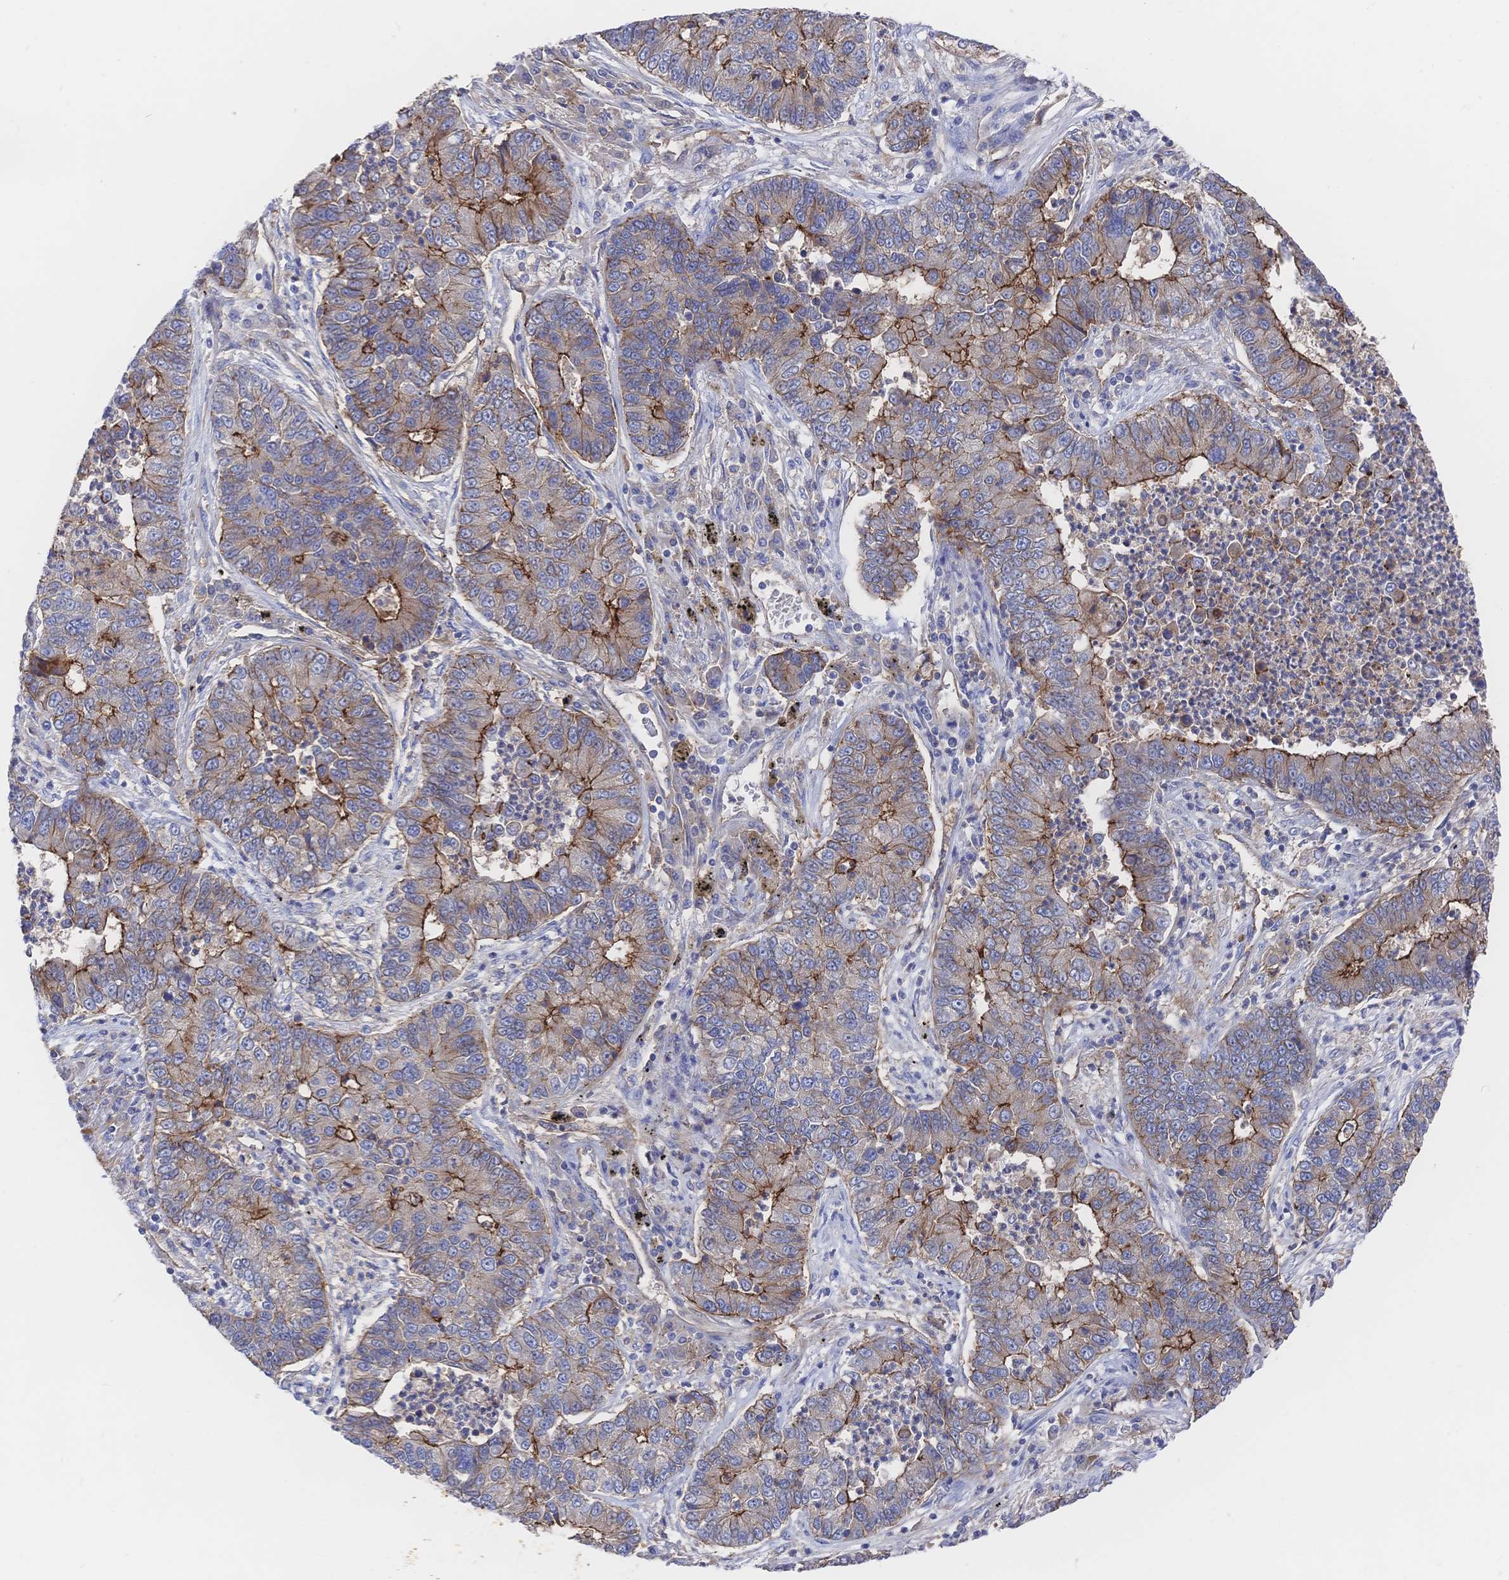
{"staining": {"intensity": "moderate", "quantity": "25%-75%", "location": "cytoplasmic/membranous"}, "tissue": "lung cancer", "cell_type": "Tumor cells", "image_type": "cancer", "snomed": [{"axis": "morphology", "description": "Adenocarcinoma, NOS"}, {"axis": "topography", "description": "Lung"}], "caption": "A brown stain labels moderate cytoplasmic/membranous positivity of a protein in lung cancer tumor cells. Using DAB (brown) and hematoxylin (blue) stains, captured at high magnification using brightfield microscopy.", "gene": "F11R", "patient": {"sex": "female", "age": 57}}